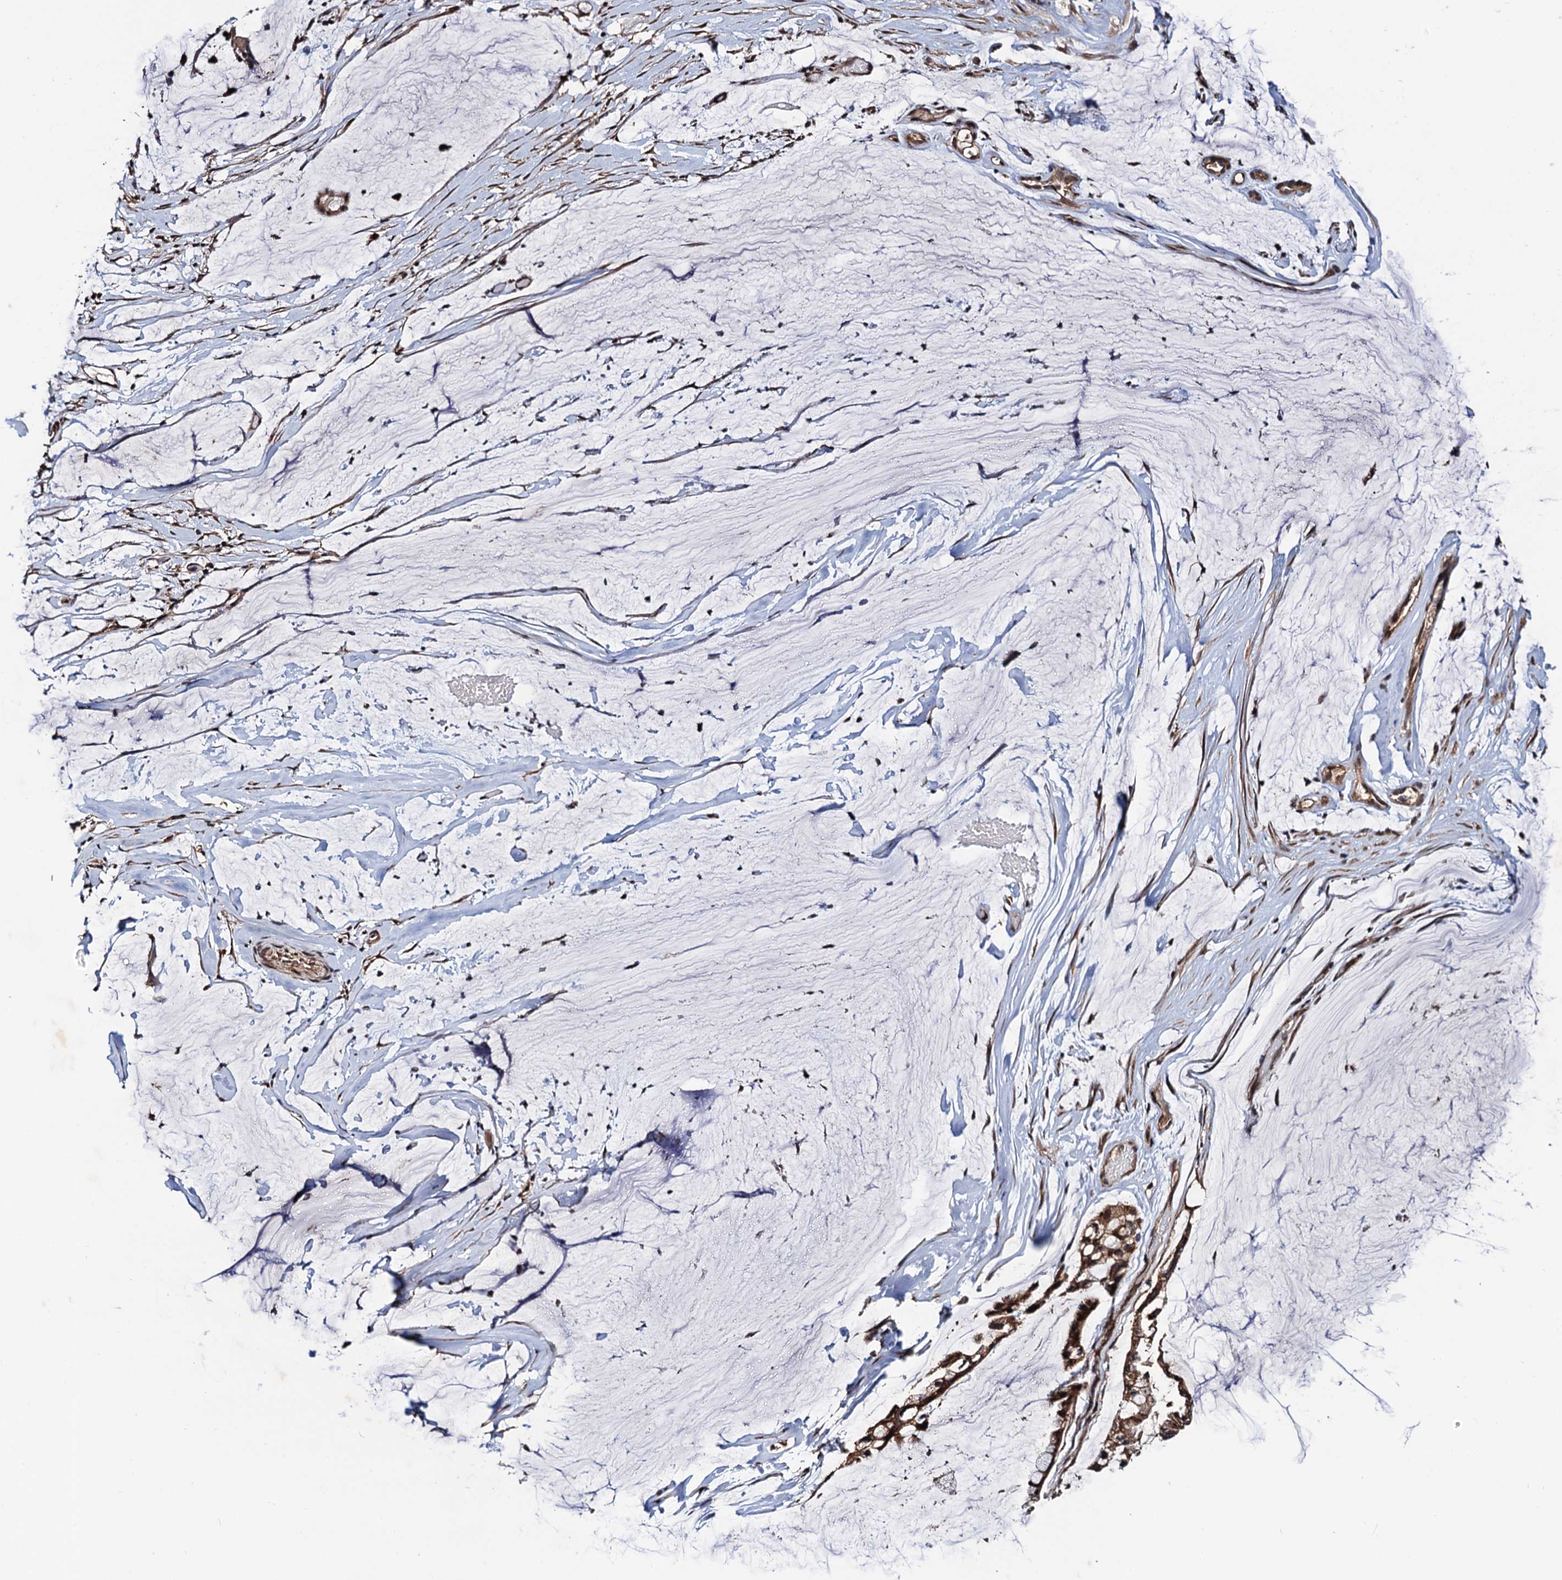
{"staining": {"intensity": "moderate", "quantity": ">75%", "location": "cytoplasmic/membranous"}, "tissue": "ovarian cancer", "cell_type": "Tumor cells", "image_type": "cancer", "snomed": [{"axis": "morphology", "description": "Cystadenocarcinoma, mucinous, NOS"}, {"axis": "topography", "description": "Ovary"}], "caption": "The immunohistochemical stain highlights moderate cytoplasmic/membranous positivity in tumor cells of ovarian cancer (mucinous cystadenocarcinoma) tissue.", "gene": "NAA16", "patient": {"sex": "female", "age": 39}}